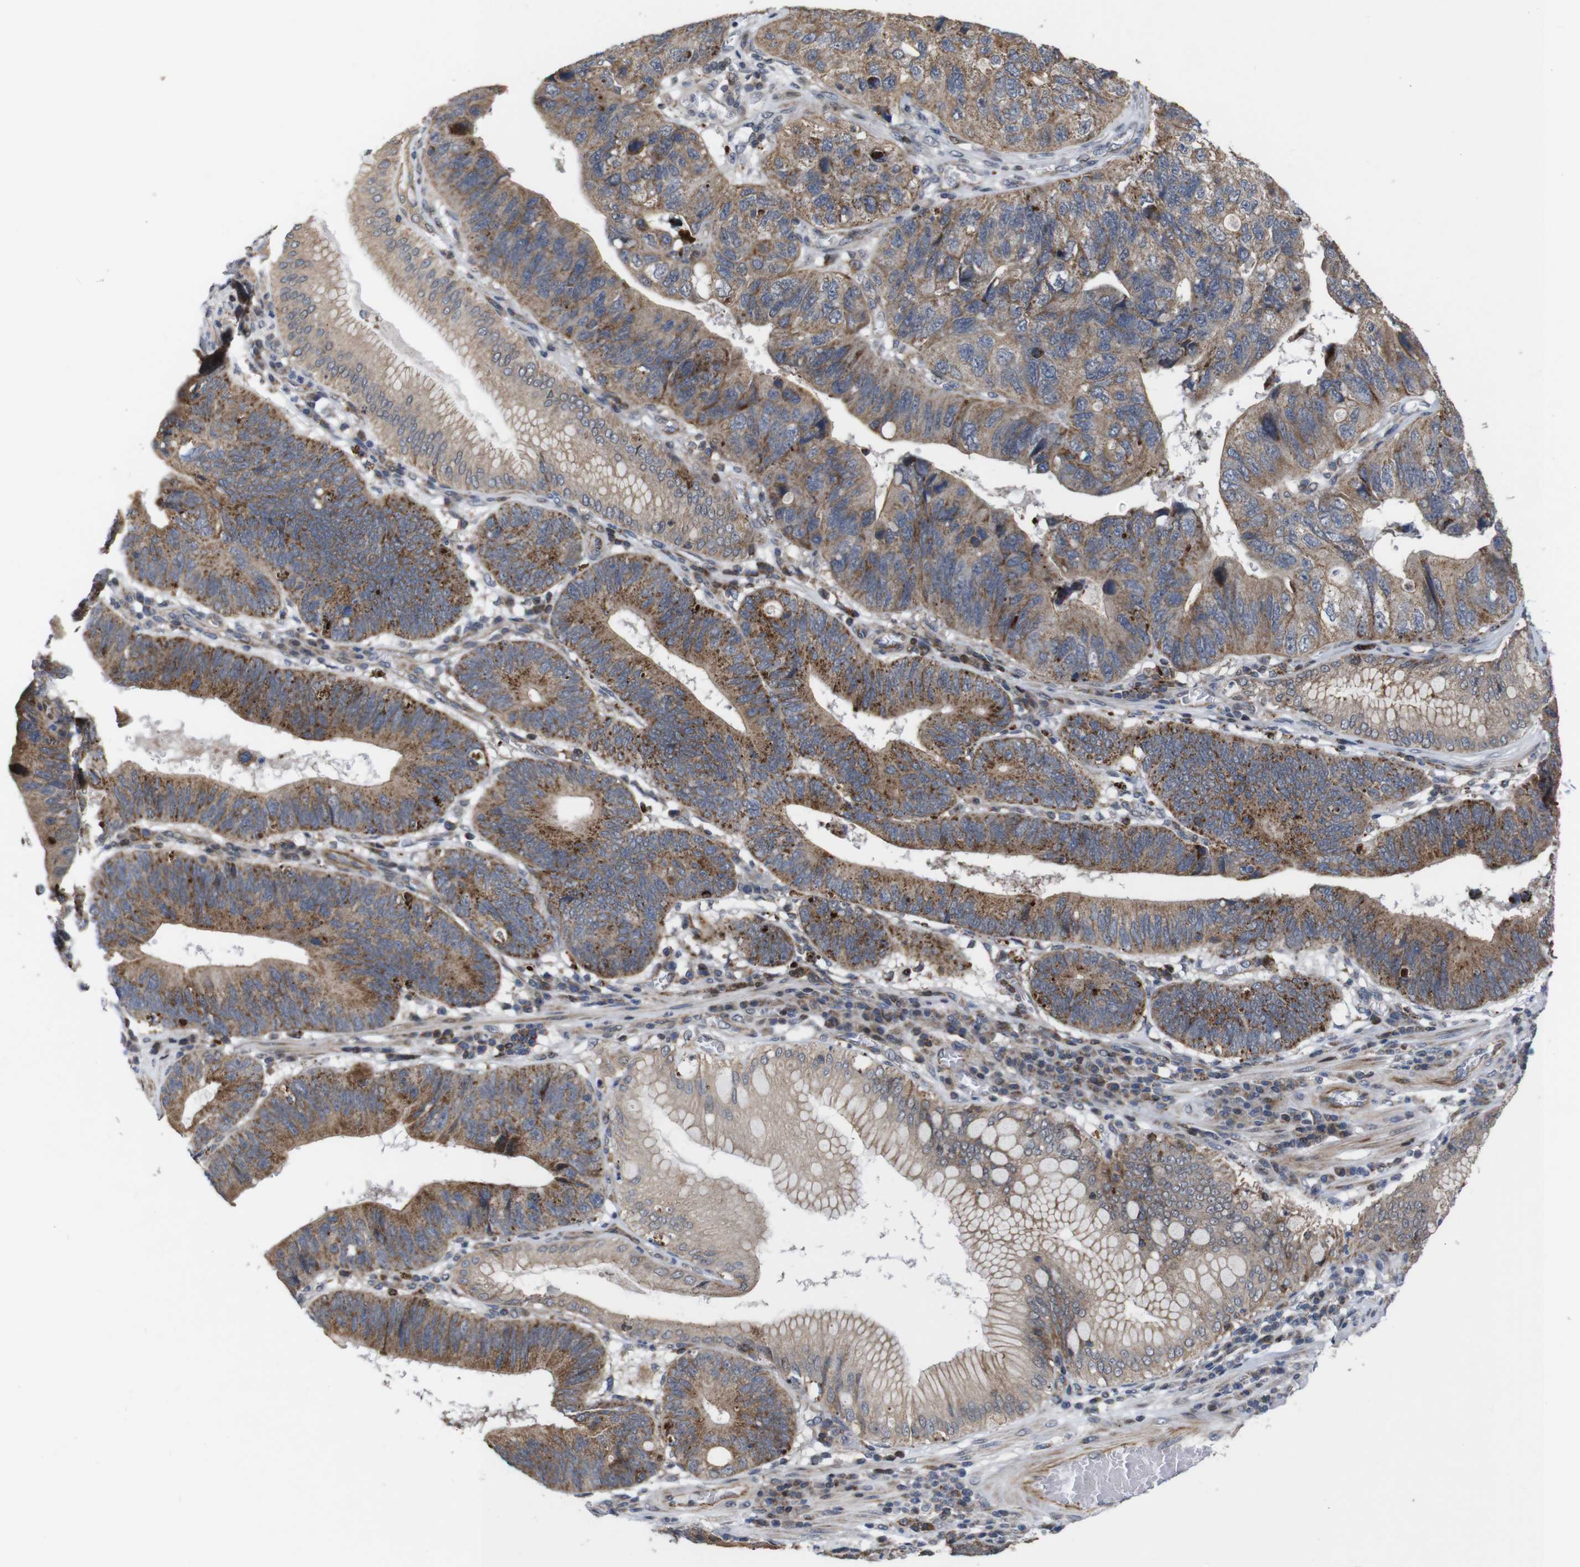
{"staining": {"intensity": "strong", "quantity": ">75%", "location": "cytoplasmic/membranous"}, "tissue": "stomach cancer", "cell_type": "Tumor cells", "image_type": "cancer", "snomed": [{"axis": "morphology", "description": "Adenocarcinoma, NOS"}, {"axis": "topography", "description": "Stomach"}], "caption": "The image shows a brown stain indicating the presence of a protein in the cytoplasmic/membranous of tumor cells in stomach cancer.", "gene": "ATP7B", "patient": {"sex": "male", "age": 59}}